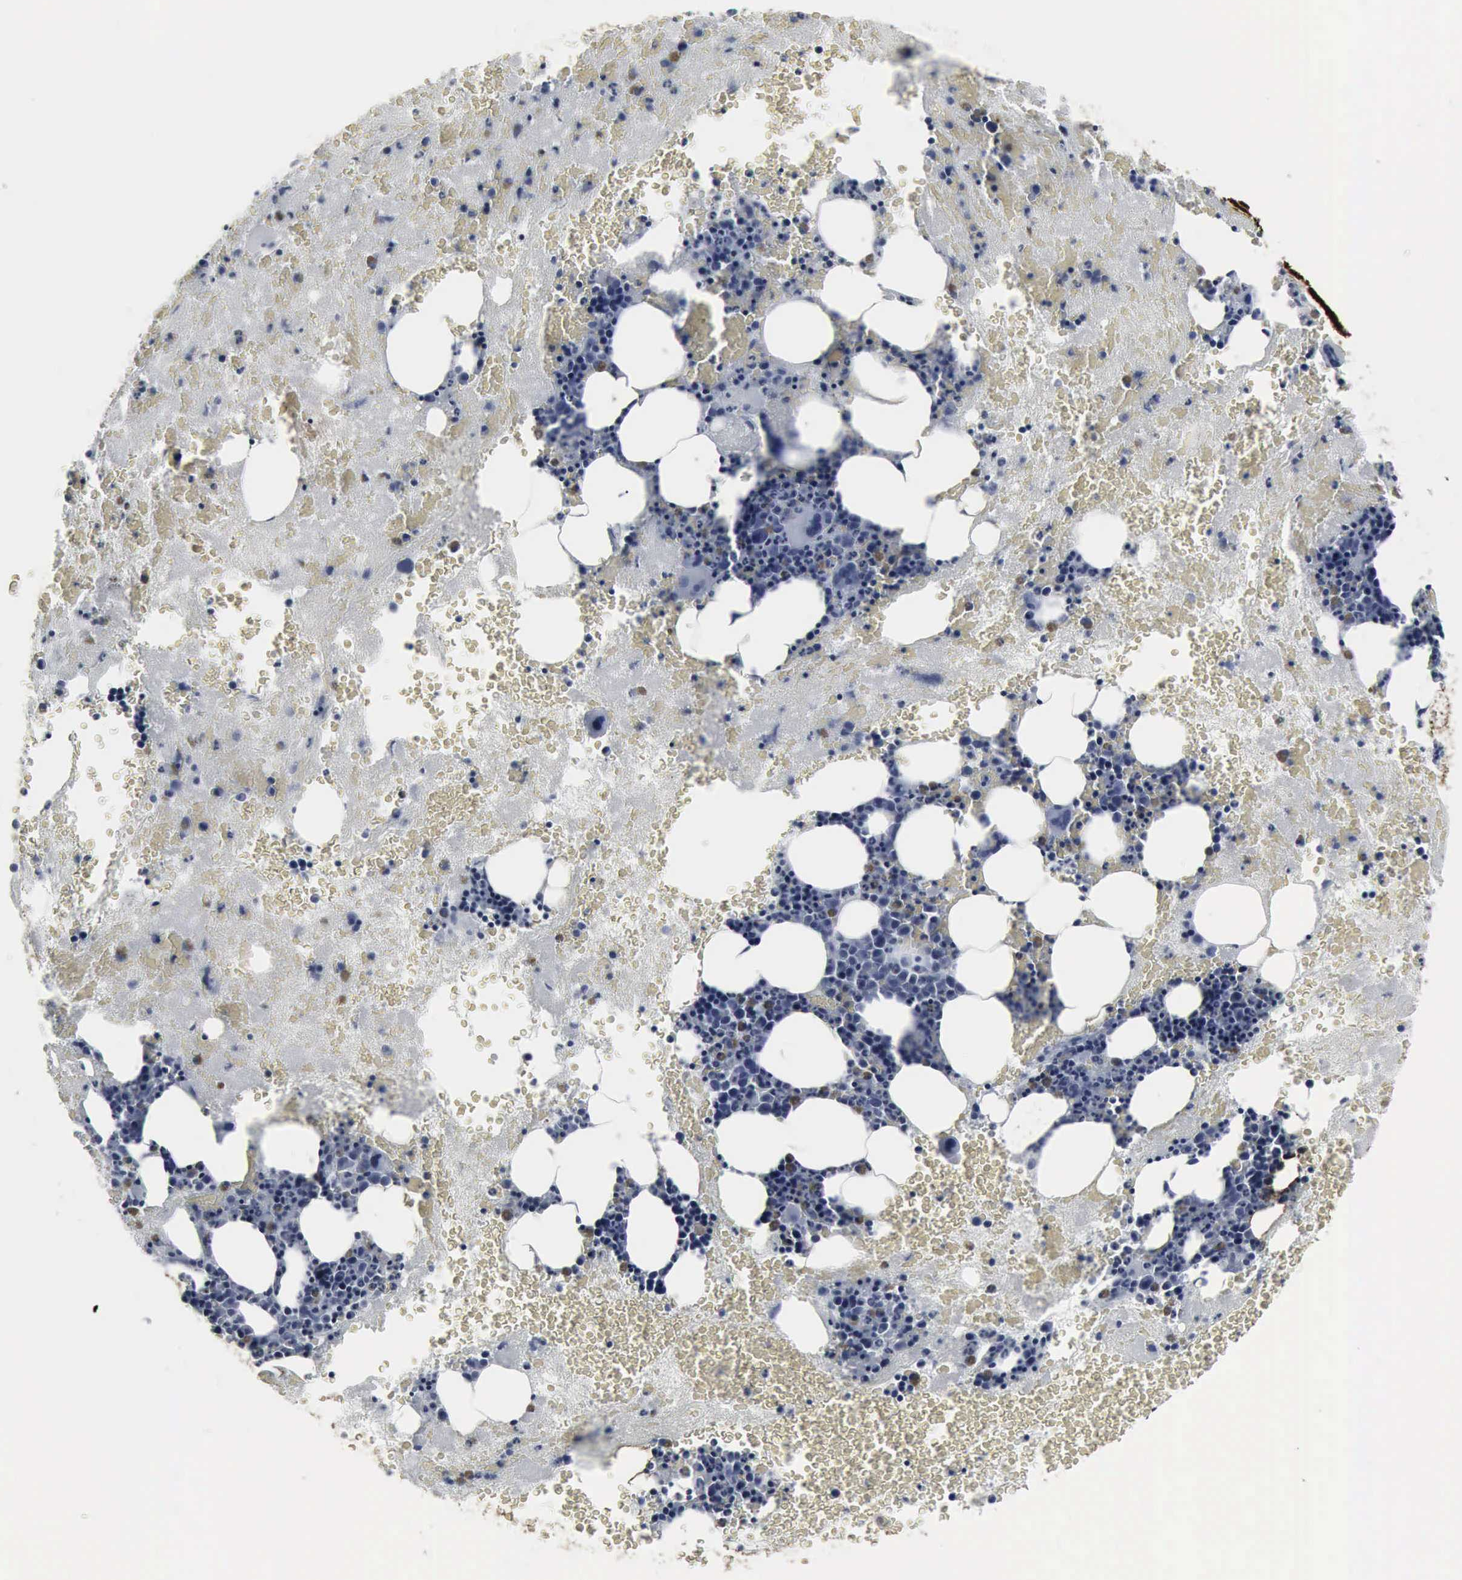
{"staining": {"intensity": "negative", "quantity": "none", "location": "none"}, "tissue": "bone marrow", "cell_type": "Hematopoietic cells", "image_type": "normal", "snomed": [{"axis": "morphology", "description": "Normal tissue, NOS"}, {"axis": "topography", "description": "Bone marrow"}], "caption": "This micrograph is of unremarkable bone marrow stained with IHC to label a protein in brown with the nuclei are counter-stained blue. There is no positivity in hematopoietic cells. (Brightfield microscopy of DAB (3,3'-diaminobenzidine) IHC at high magnification).", "gene": "SNAP25", "patient": {"sex": "male", "age": 76}}